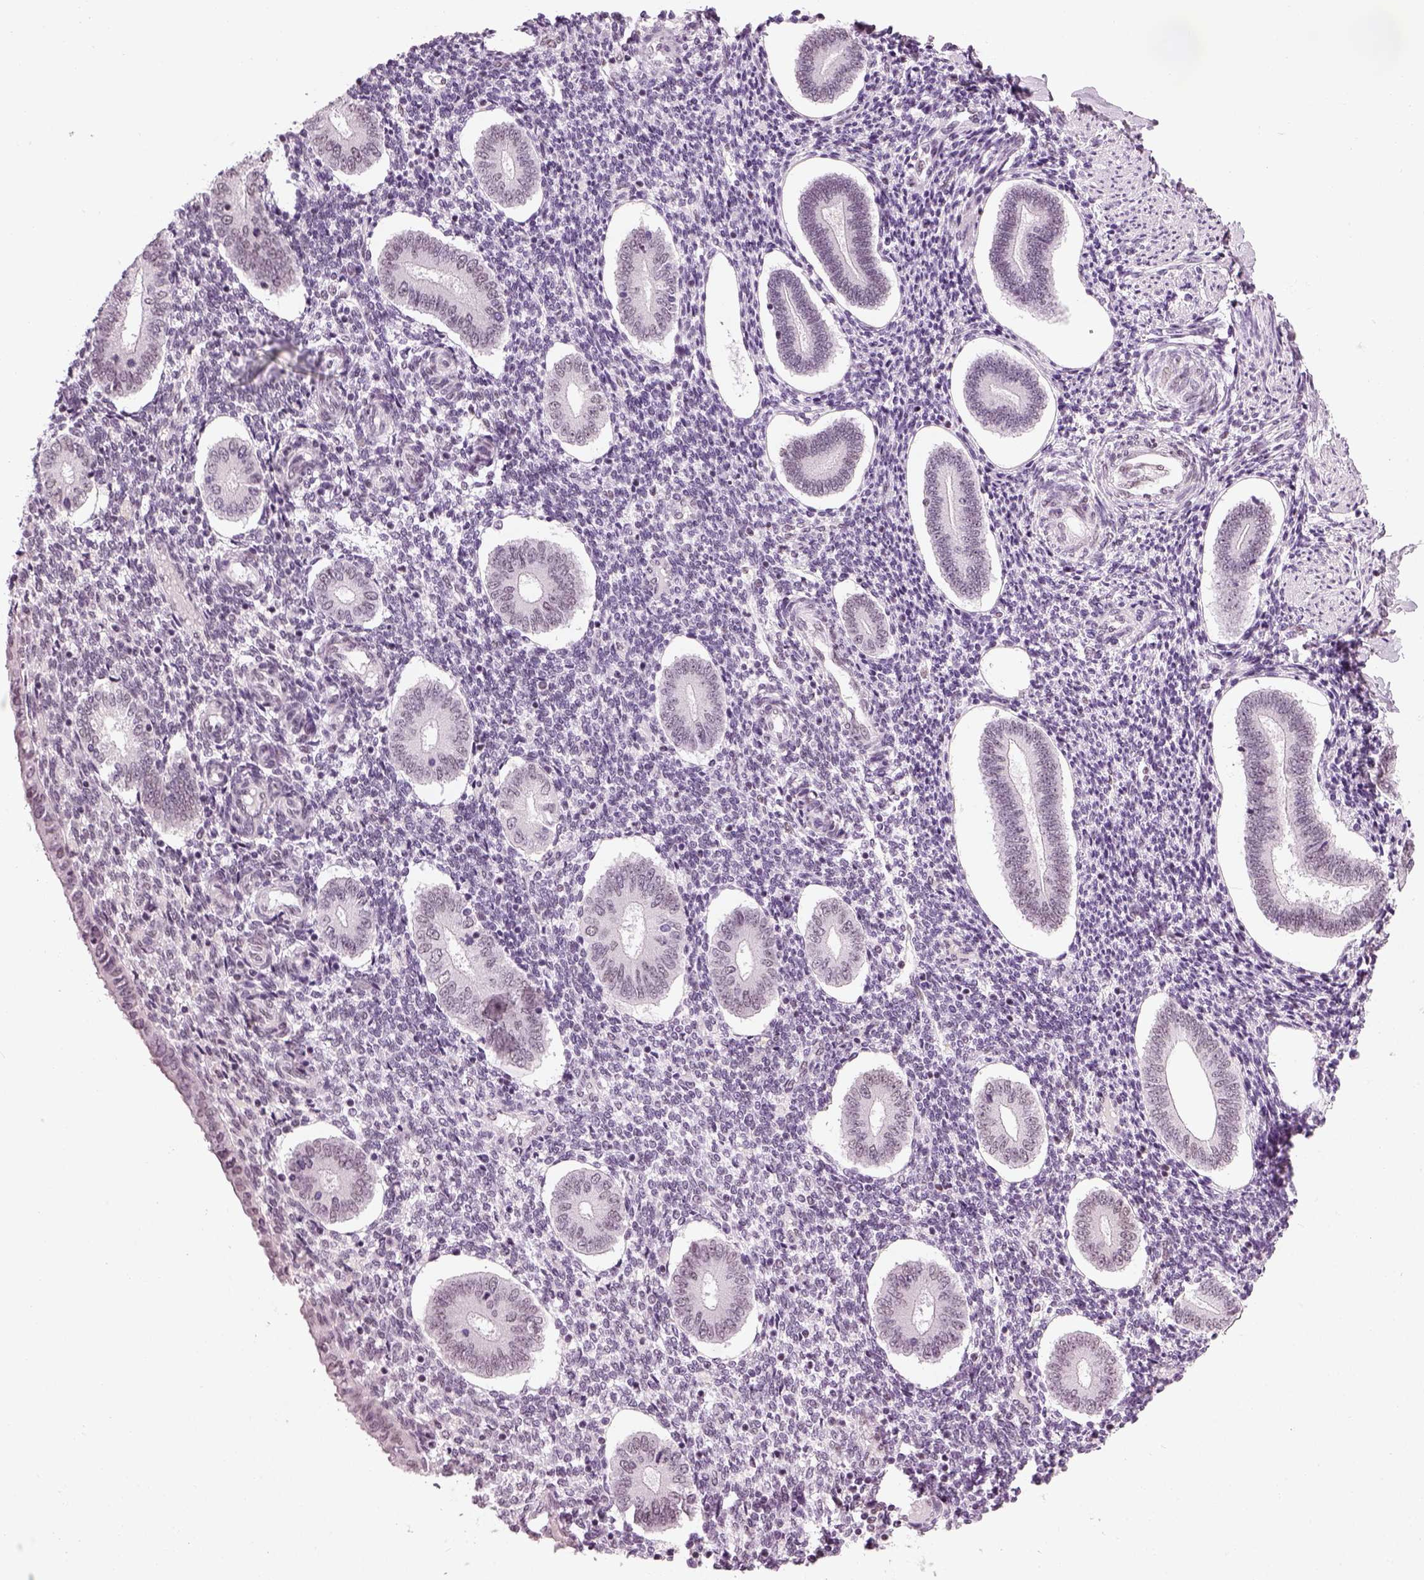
{"staining": {"intensity": "negative", "quantity": "none", "location": "none"}, "tissue": "endometrium", "cell_type": "Cells in endometrial stroma", "image_type": "normal", "snomed": [{"axis": "morphology", "description": "Normal tissue, NOS"}, {"axis": "topography", "description": "Endometrium"}], "caption": "Histopathology image shows no protein expression in cells in endometrial stroma of unremarkable endometrium. (DAB (3,3'-diaminobenzidine) IHC, high magnification).", "gene": "KCNG2", "patient": {"sex": "female", "age": 40}}